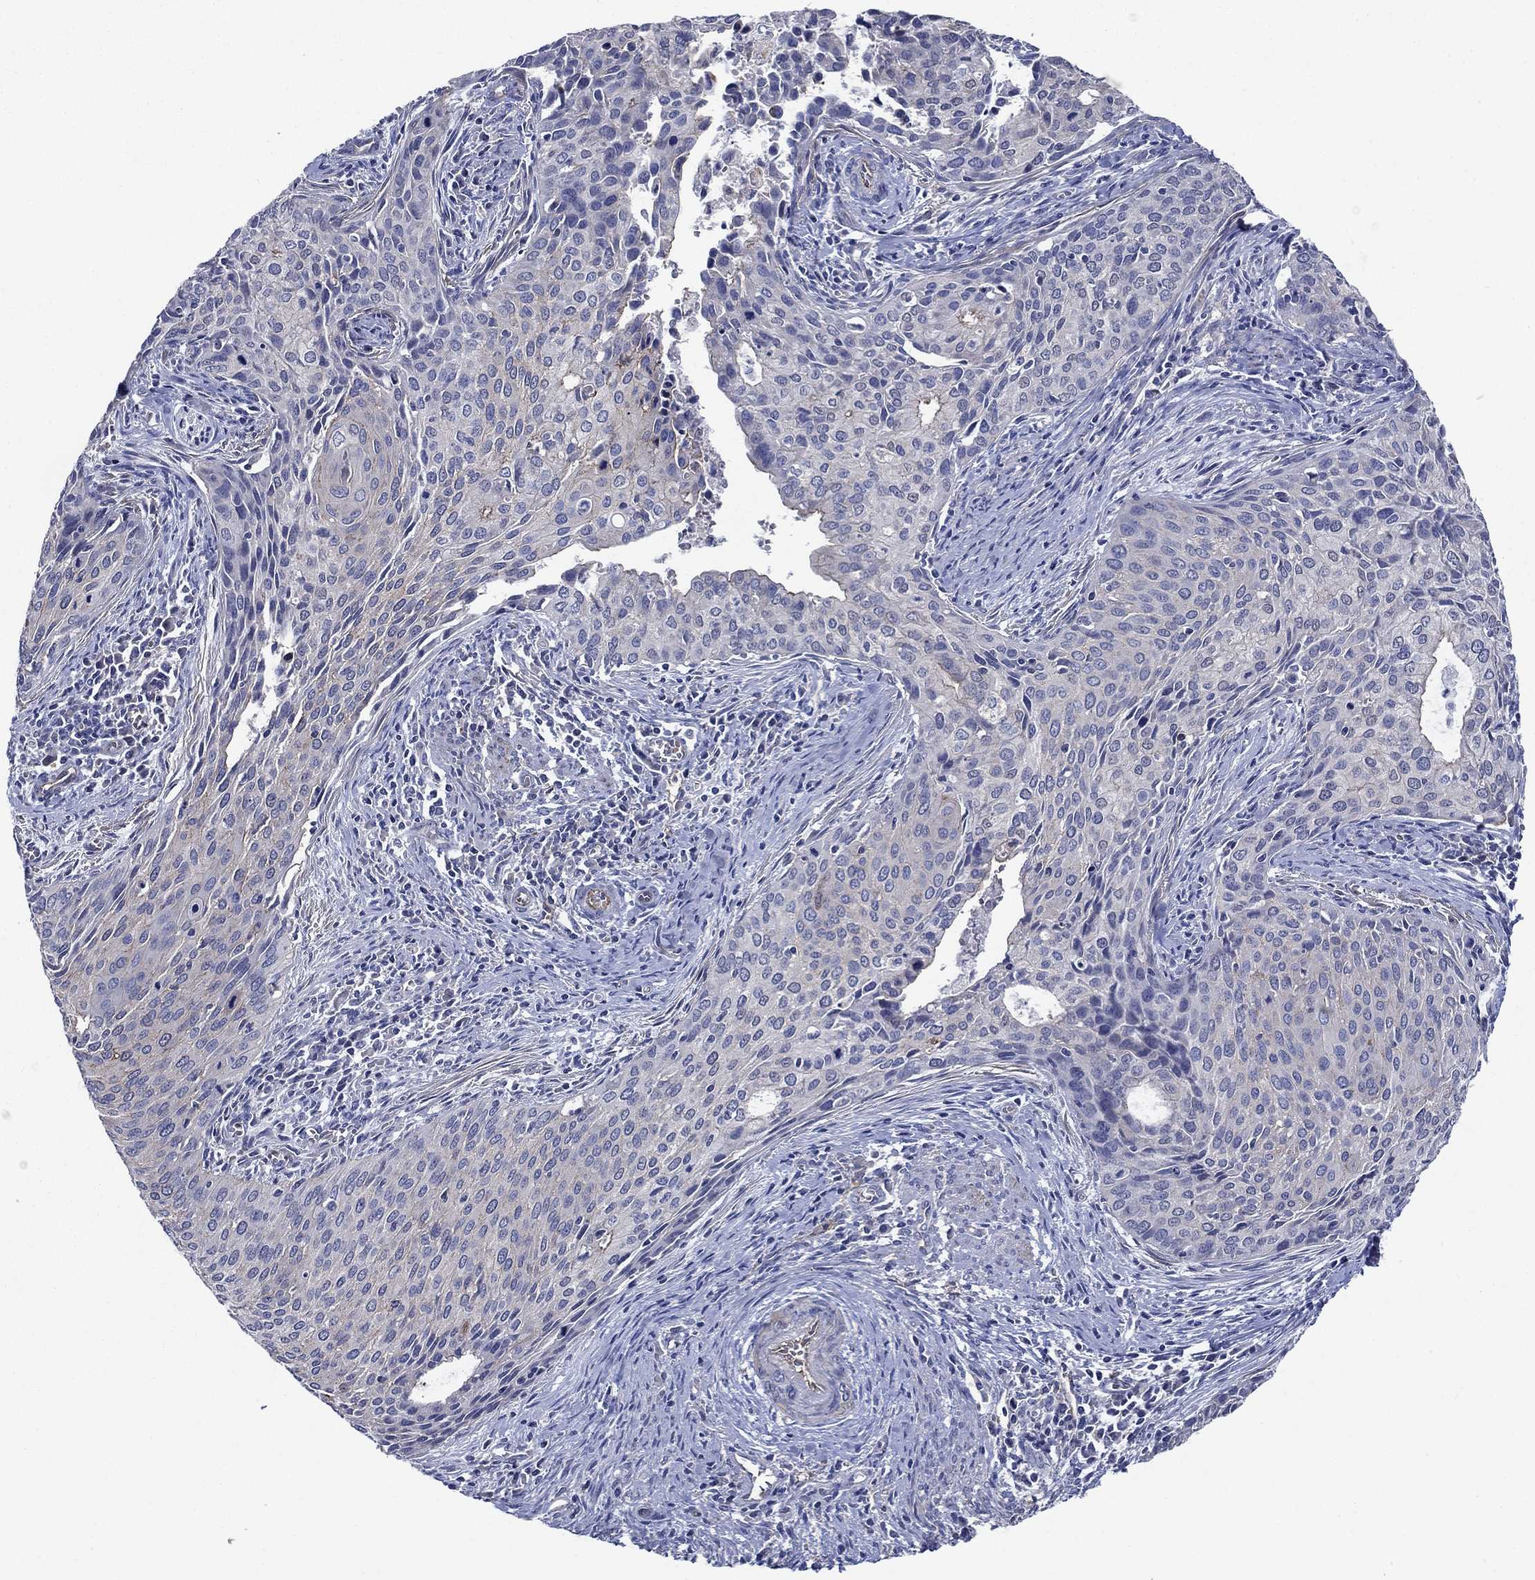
{"staining": {"intensity": "negative", "quantity": "none", "location": "none"}, "tissue": "cervical cancer", "cell_type": "Tumor cells", "image_type": "cancer", "snomed": [{"axis": "morphology", "description": "Squamous cell carcinoma, NOS"}, {"axis": "topography", "description": "Cervix"}], "caption": "Immunohistochemistry image of cervical squamous cell carcinoma stained for a protein (brown), which exhibits no positivity in tumor cells.", "gene": "FLNC", "patient": {"sex": "female", "age": 29}}